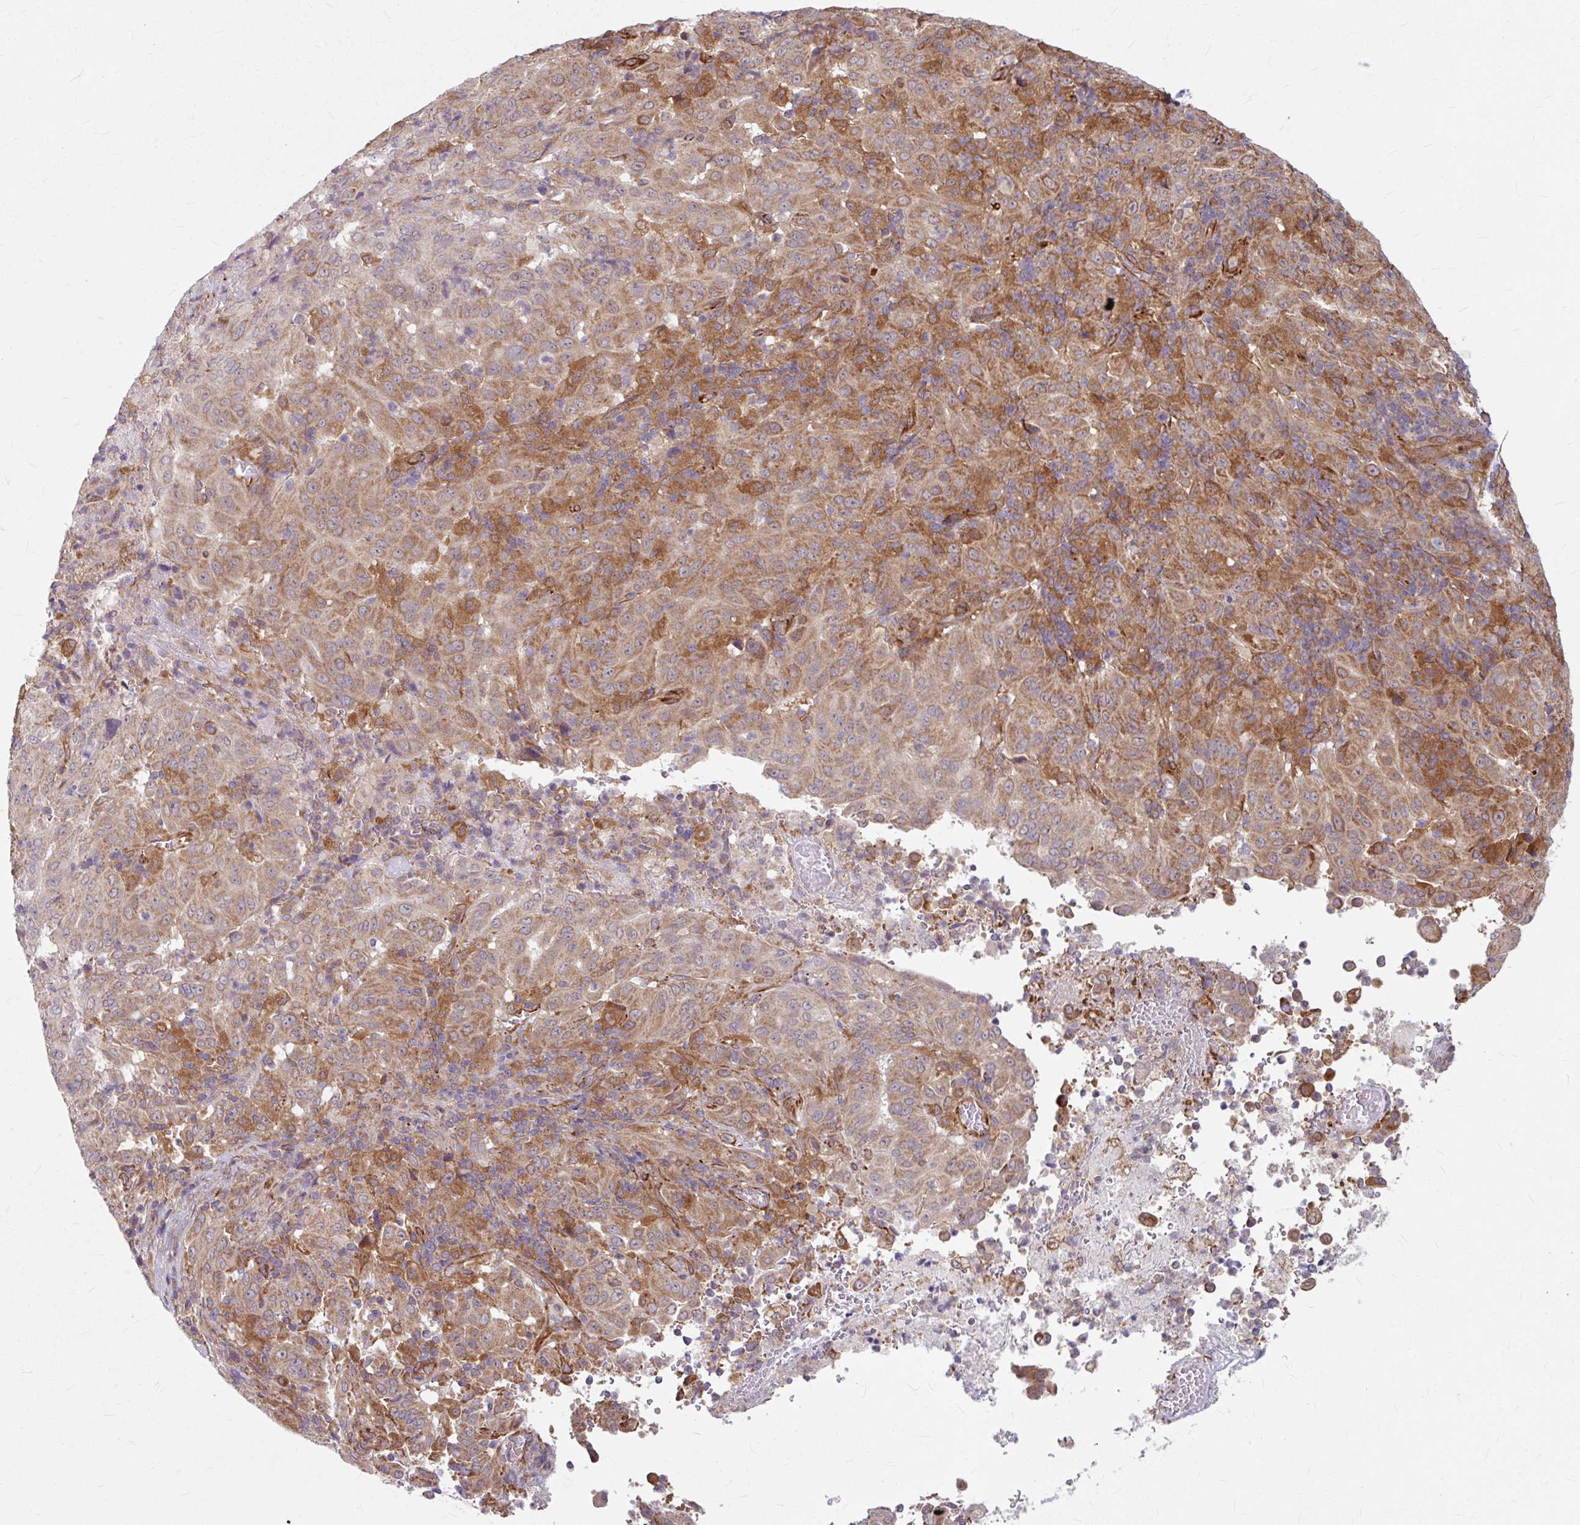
{"staining": {"intensity": "moderate", "quantity": ">75%", "location": "cytoplasmic/membranous"}, "tissue": "pancreatic cancer", "cell_type": "Tumor cells", "image_type": "cancer", "snomed": [{"axis": "morphology", "description": "Adenocarcinoma, NOS"}, {"axis": "topography", "description": "Pancreas"}], "caption": "The micrograph reveals staining of adenocarcinoma (pancreatic), revealing moderate cytoplasmic/membranous protein staining (brown color) within tumor cells.", "gene": "DAAM2", "patient": {"sex": "male", "age": 63}}